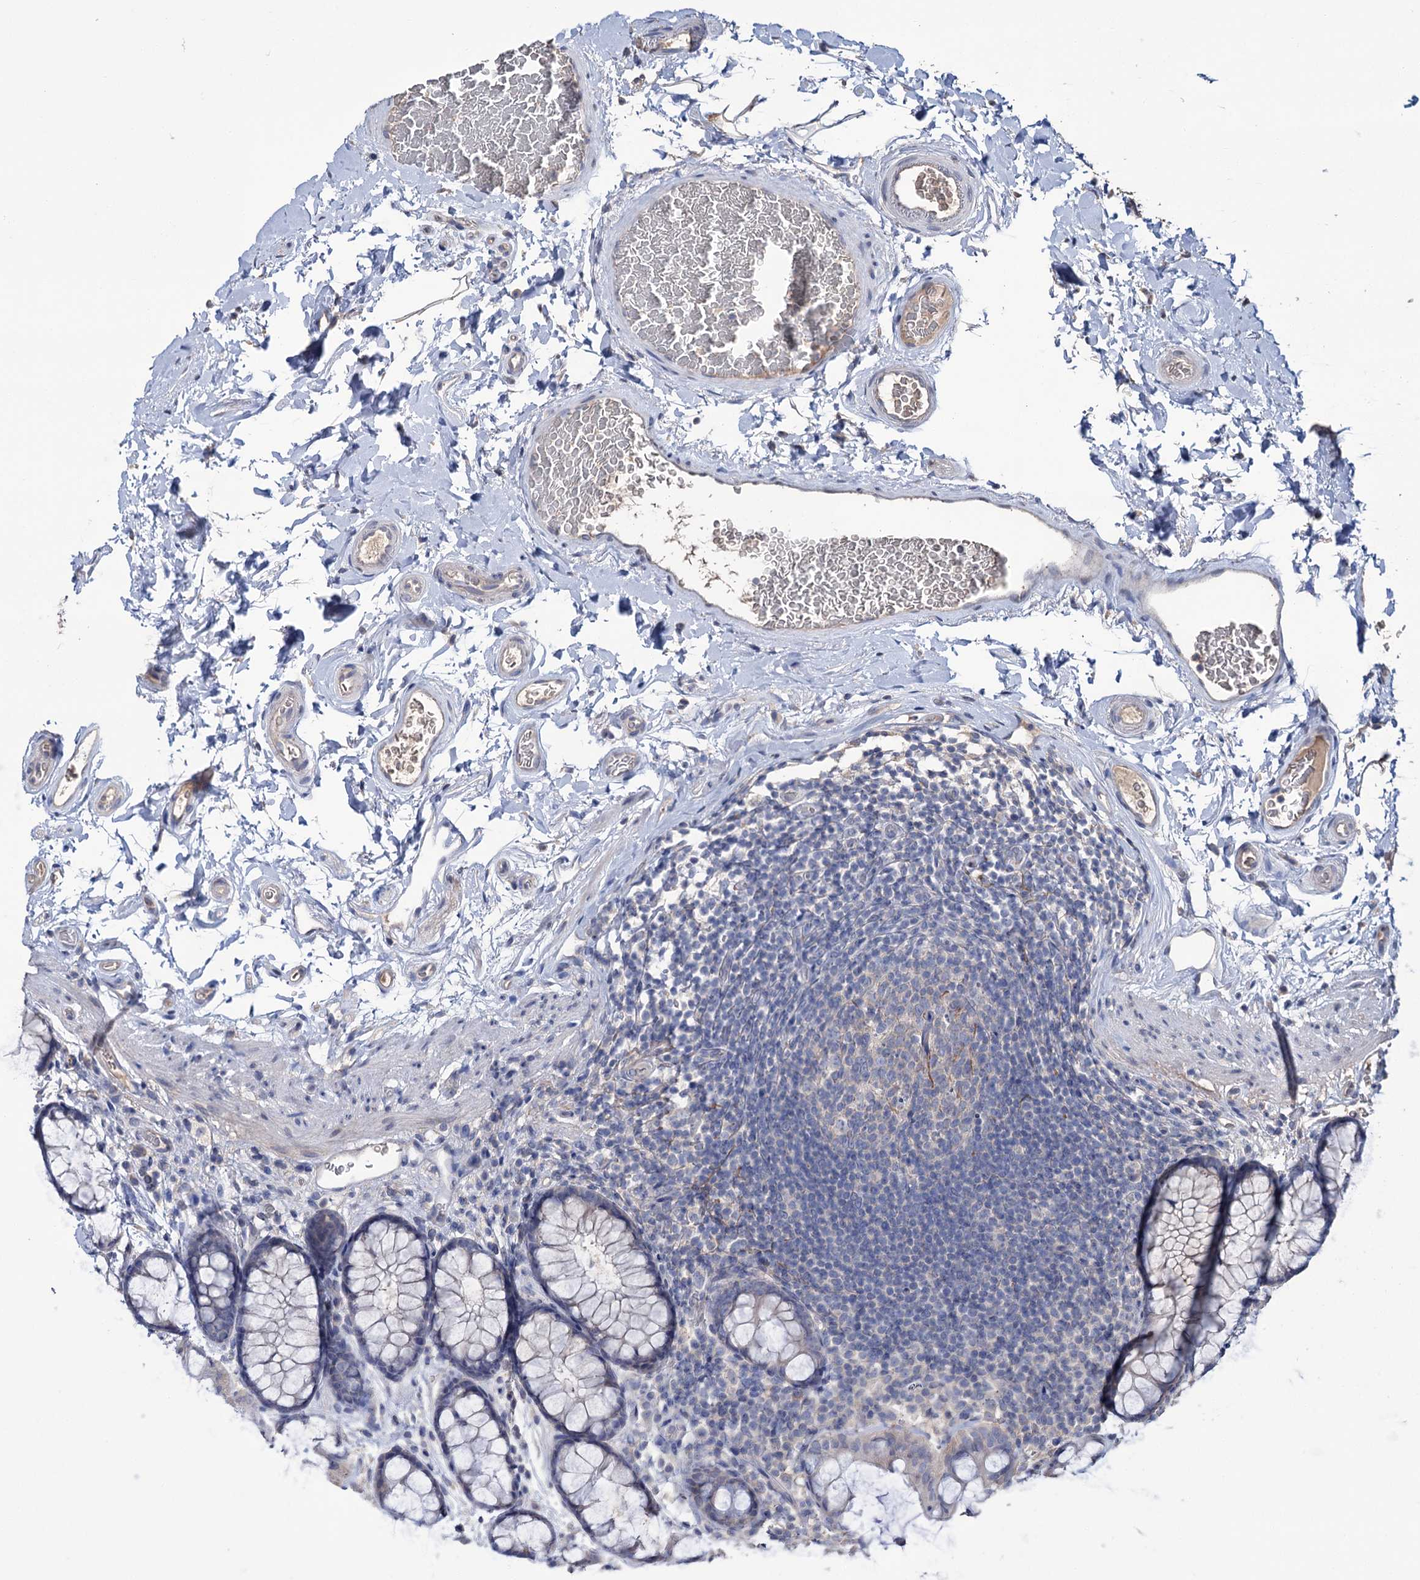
{"staining": {"intensity": "weak", "quantity": "<25%", "location": "cytoplasmic/membranous"}, "tissue": "colon", "cell_type": "Endothelial cells", "image_type": "normal", "snomed": [{"axis": "morphology", "description": "Normal tissue, NOS"}, {"axis": "topography", "description": "Colon"}], "caption": "The immunohistochemistry histopathology image has no significant staining in endothelial cells of colon. Nuclei are stained in blue.", "gene": "EPB41L5", "patient": {"sex": "female", "age": 82}}